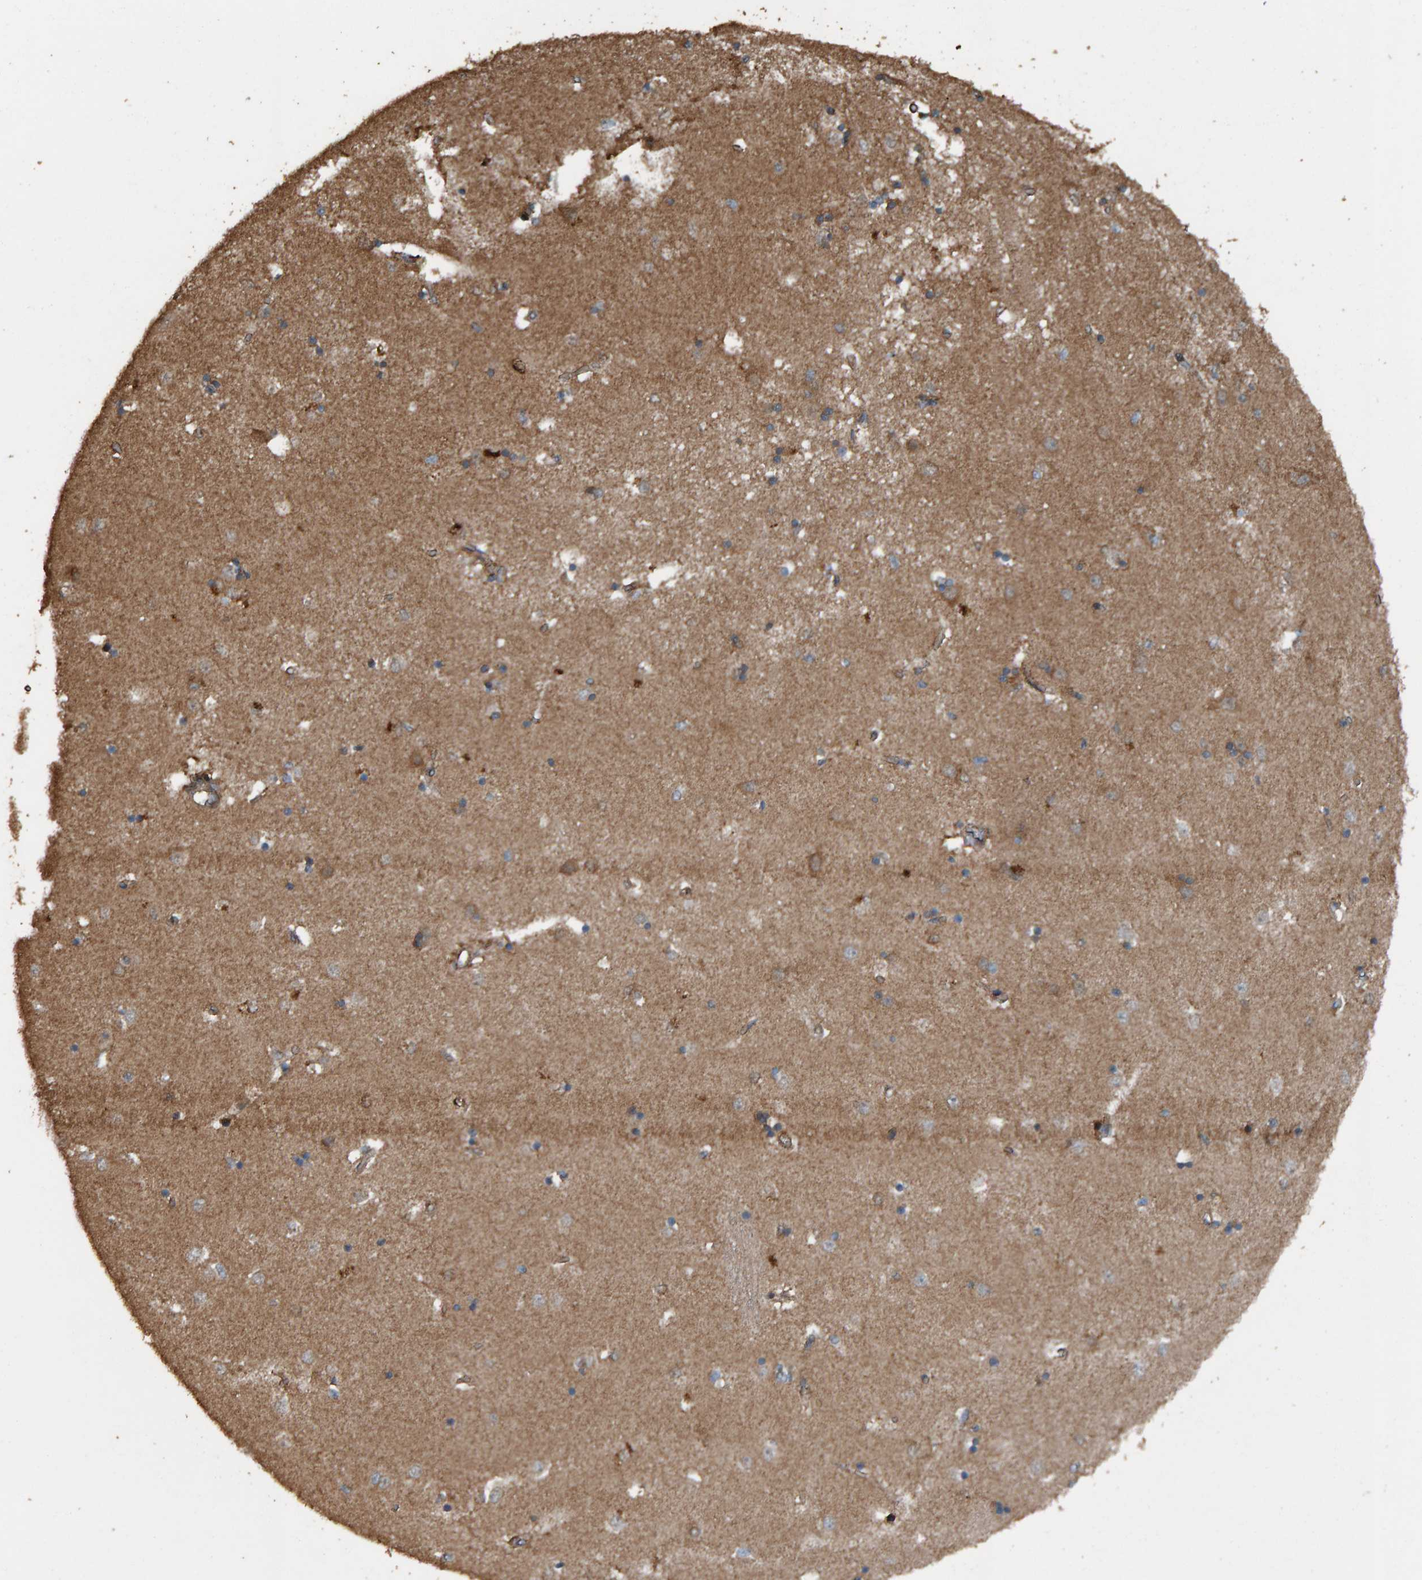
{"staining": {"intensity": "moderate", "quantity": ">75%", "location": "cytoplasmic/membranous"}, "tissue": "caudate", "cell_type": "Glial cells", "image_type": "normal", "snomed": [{"axis": "morphology", "description": "Normal tissue, NOS"}, {"axis": "topography", "description": "Lateral ventricle wall"}], "caption": "Caudate stained with DAB immunohistochemistry demonstrates medium levels of moderate cytoplasmic/membranous staining in about >75% of glial cells.", "gene": "DUS1L", "patient": {"sex": "male", "age": 45}}